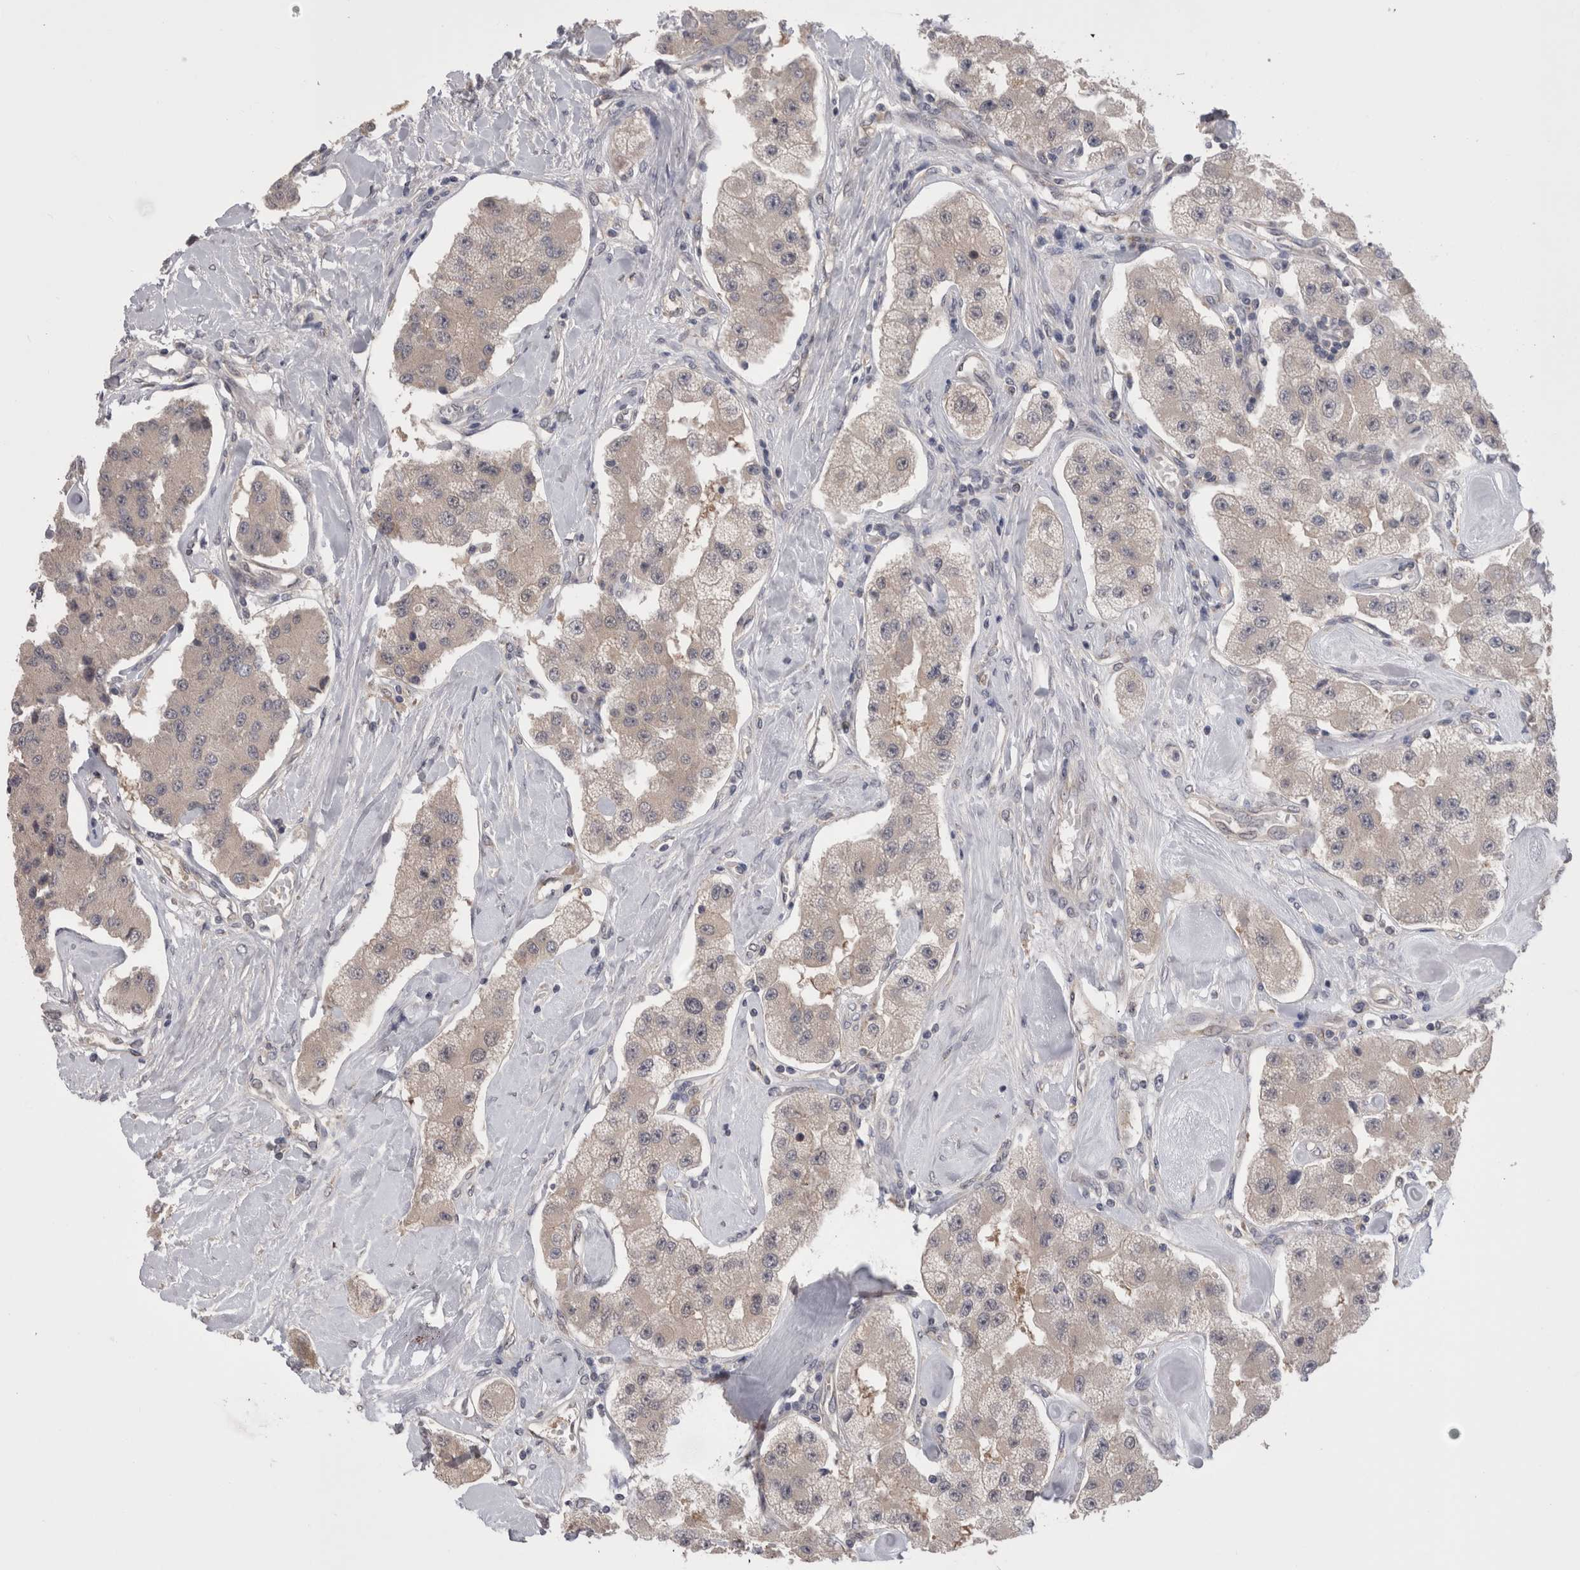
{"staining": {"intensity": "weak", "quantity": "<25%", "location": "cytoplasmic/membranous"}, "tissue": "carcinoid", "cell_type": "Tumor cells", "image_type": "cancer", "snomed": [{"axis": "morphology", "description": "Carcinoid, malignant, NOS"}, {"axis": "topography", "description": "Pancreas"}], "caption": "This is a photomicrograph of immunohistochemistry (IHC) staining of carcinoid, which shows no staining in tumor cells.", "gene": "DCTN6", "patient": {"sex": "male", "age": 41}}